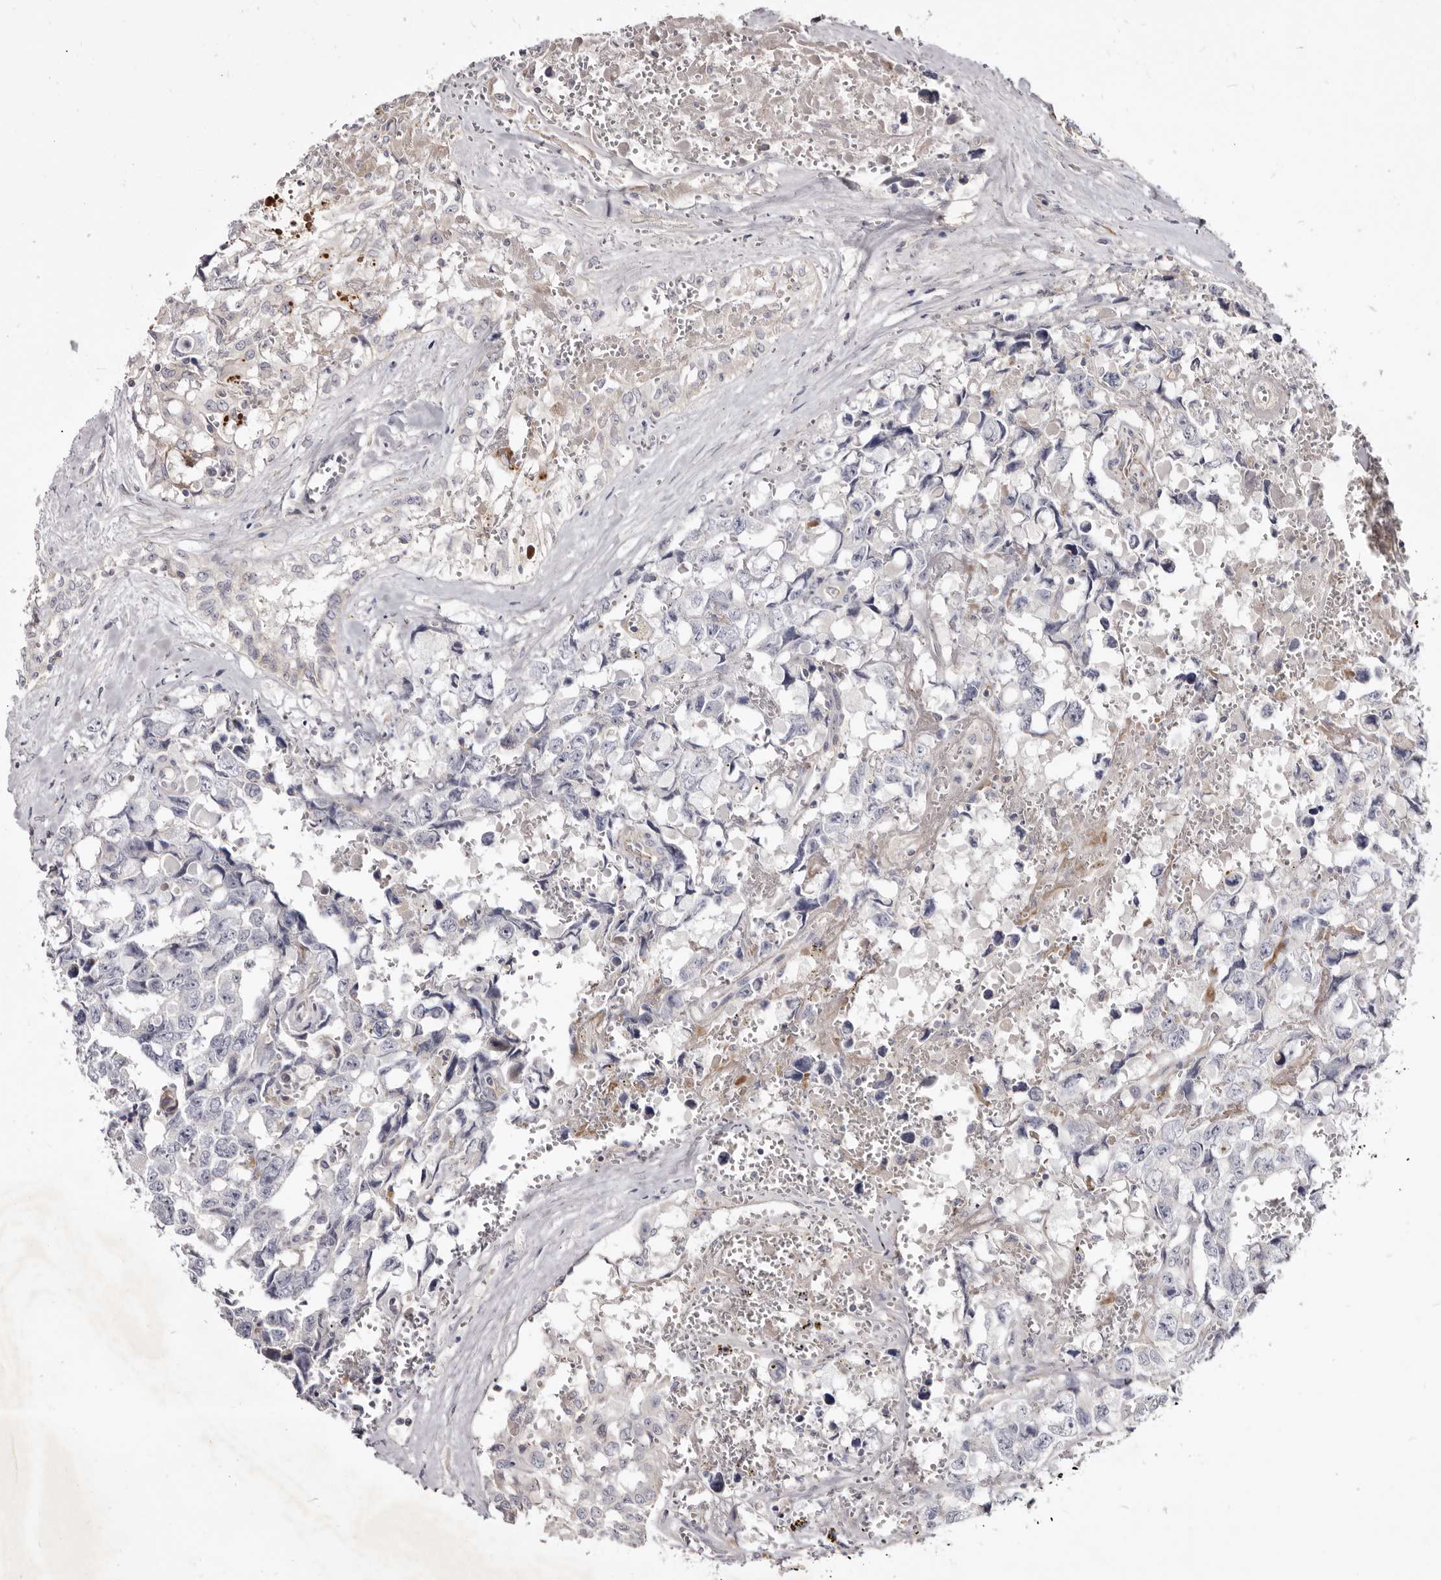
{"staining": {"intensity": "negative", "quantity": "none", "location": "none"}, "tissue": "testis cancer", "cell_type": "Tumor cells", "image_type": "cancer", "snomed": [{"axis": "morphology", "description": "Carcinoma, Embryonal, NOS"}, {"axis": "topography", "description": "Testis"}], "caption": "The photomicrograph exhibits no significant staining in tumor cells of testis embryonal carcinoma. The staining is performed using DAB (3,3'-diaminobenzidine) brown chromogen with nuclei counter-stained in using hematoxylin.", "gene": "FAS", "patient": {"sex": "male", "age": 31}}